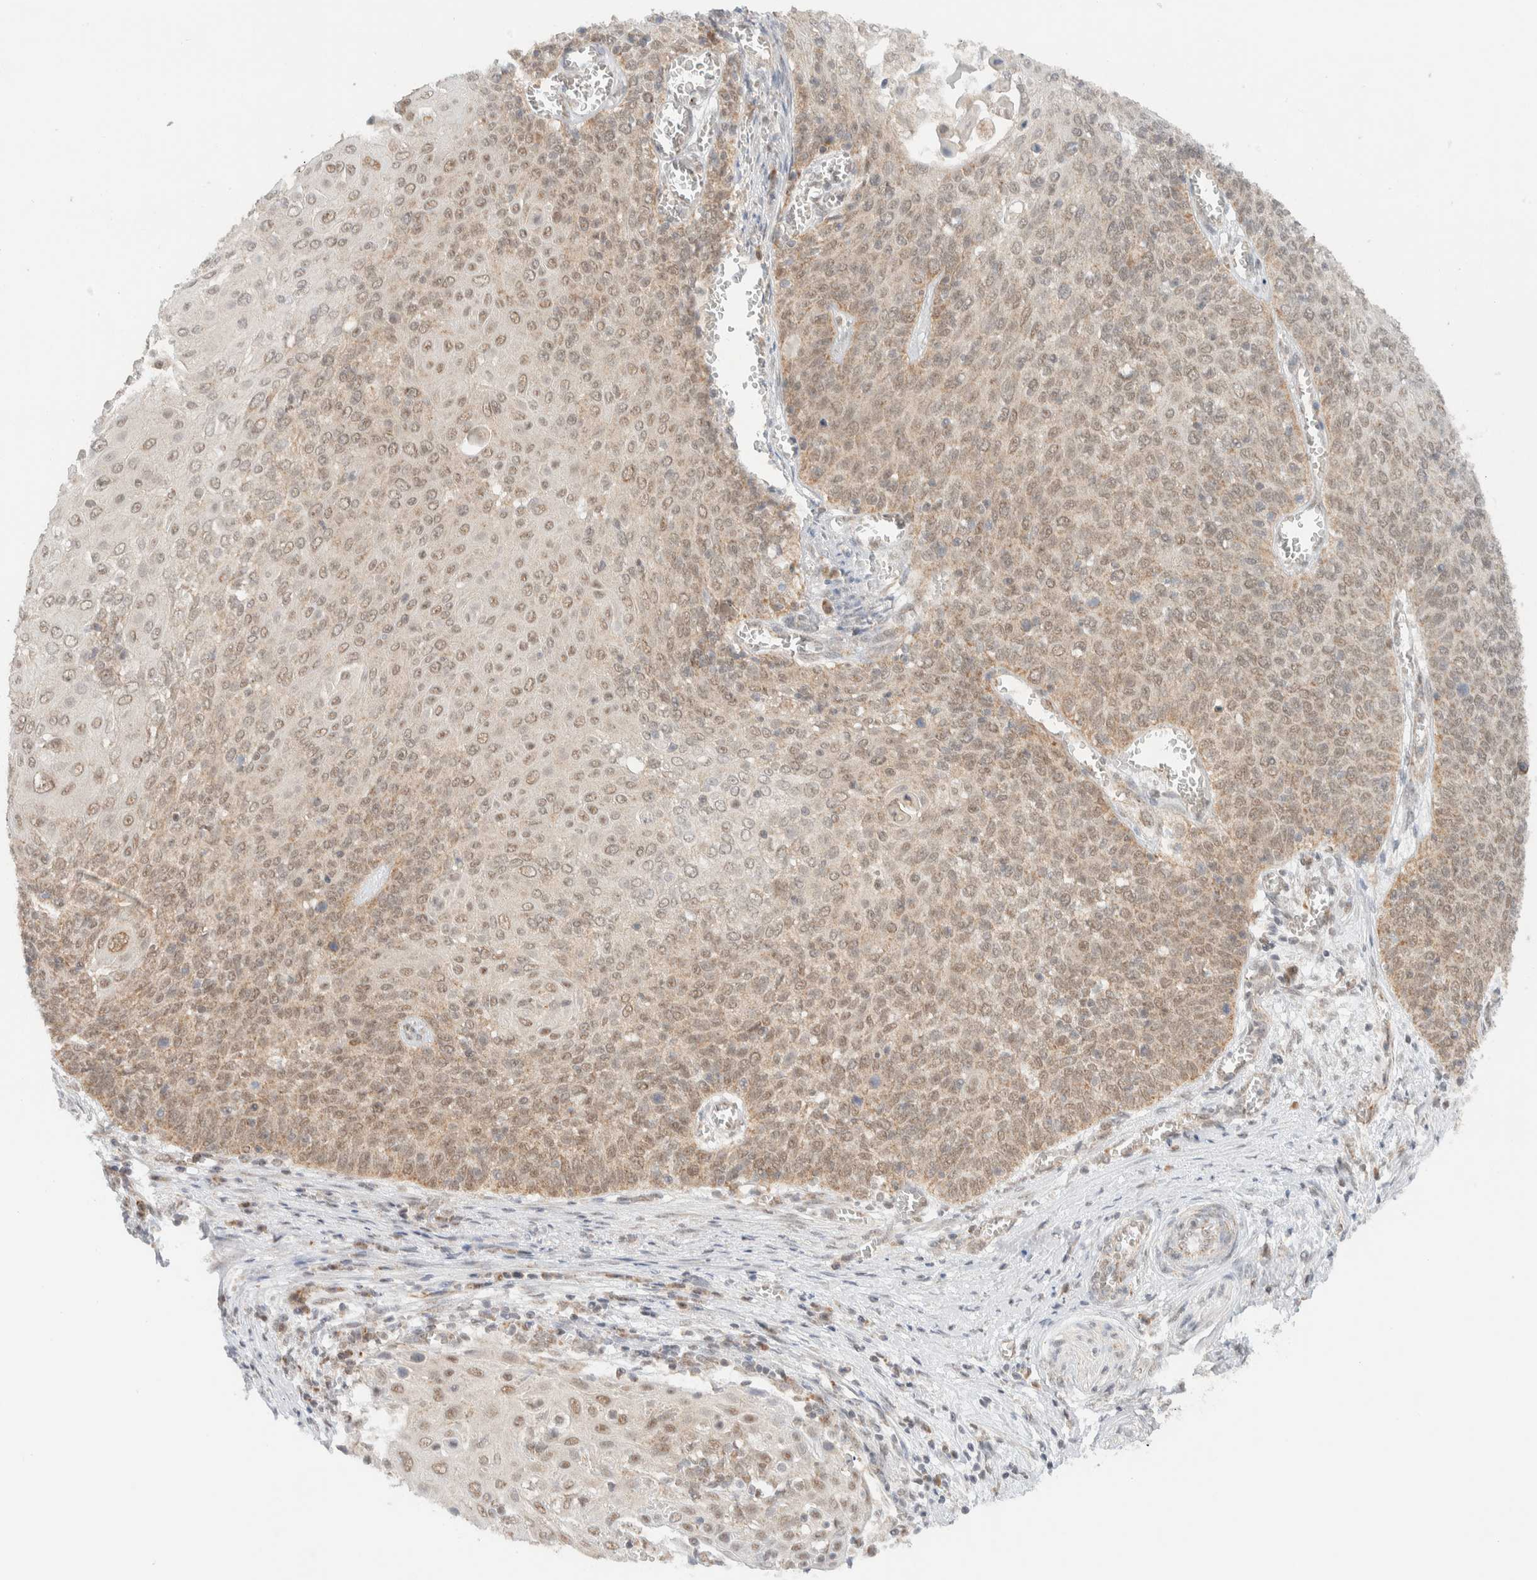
{"staining": {"intensity": "weak", "quantity": ">75%", "location": "cytoplasmic/membranous,nuclear"}, "tissue": "cervical cancer", "cell_type": "Tumor cells", "image_type": "cancer", "snomed": [{"axis": "morphology", "description": "Squamous cell carcinoma, NOS"}, {"axis": "topography", "description": "Cervix"}], "caption": "Approximately >75% of tumor cells in cervical squamous cell carcinoma demonstrate weak cytoplasmic/membranous and nuclear protein staining as visualized by brown immunohistochemical staining.", "gene": "MRPL41", "patient": {"sex": "female", "age": 39}}